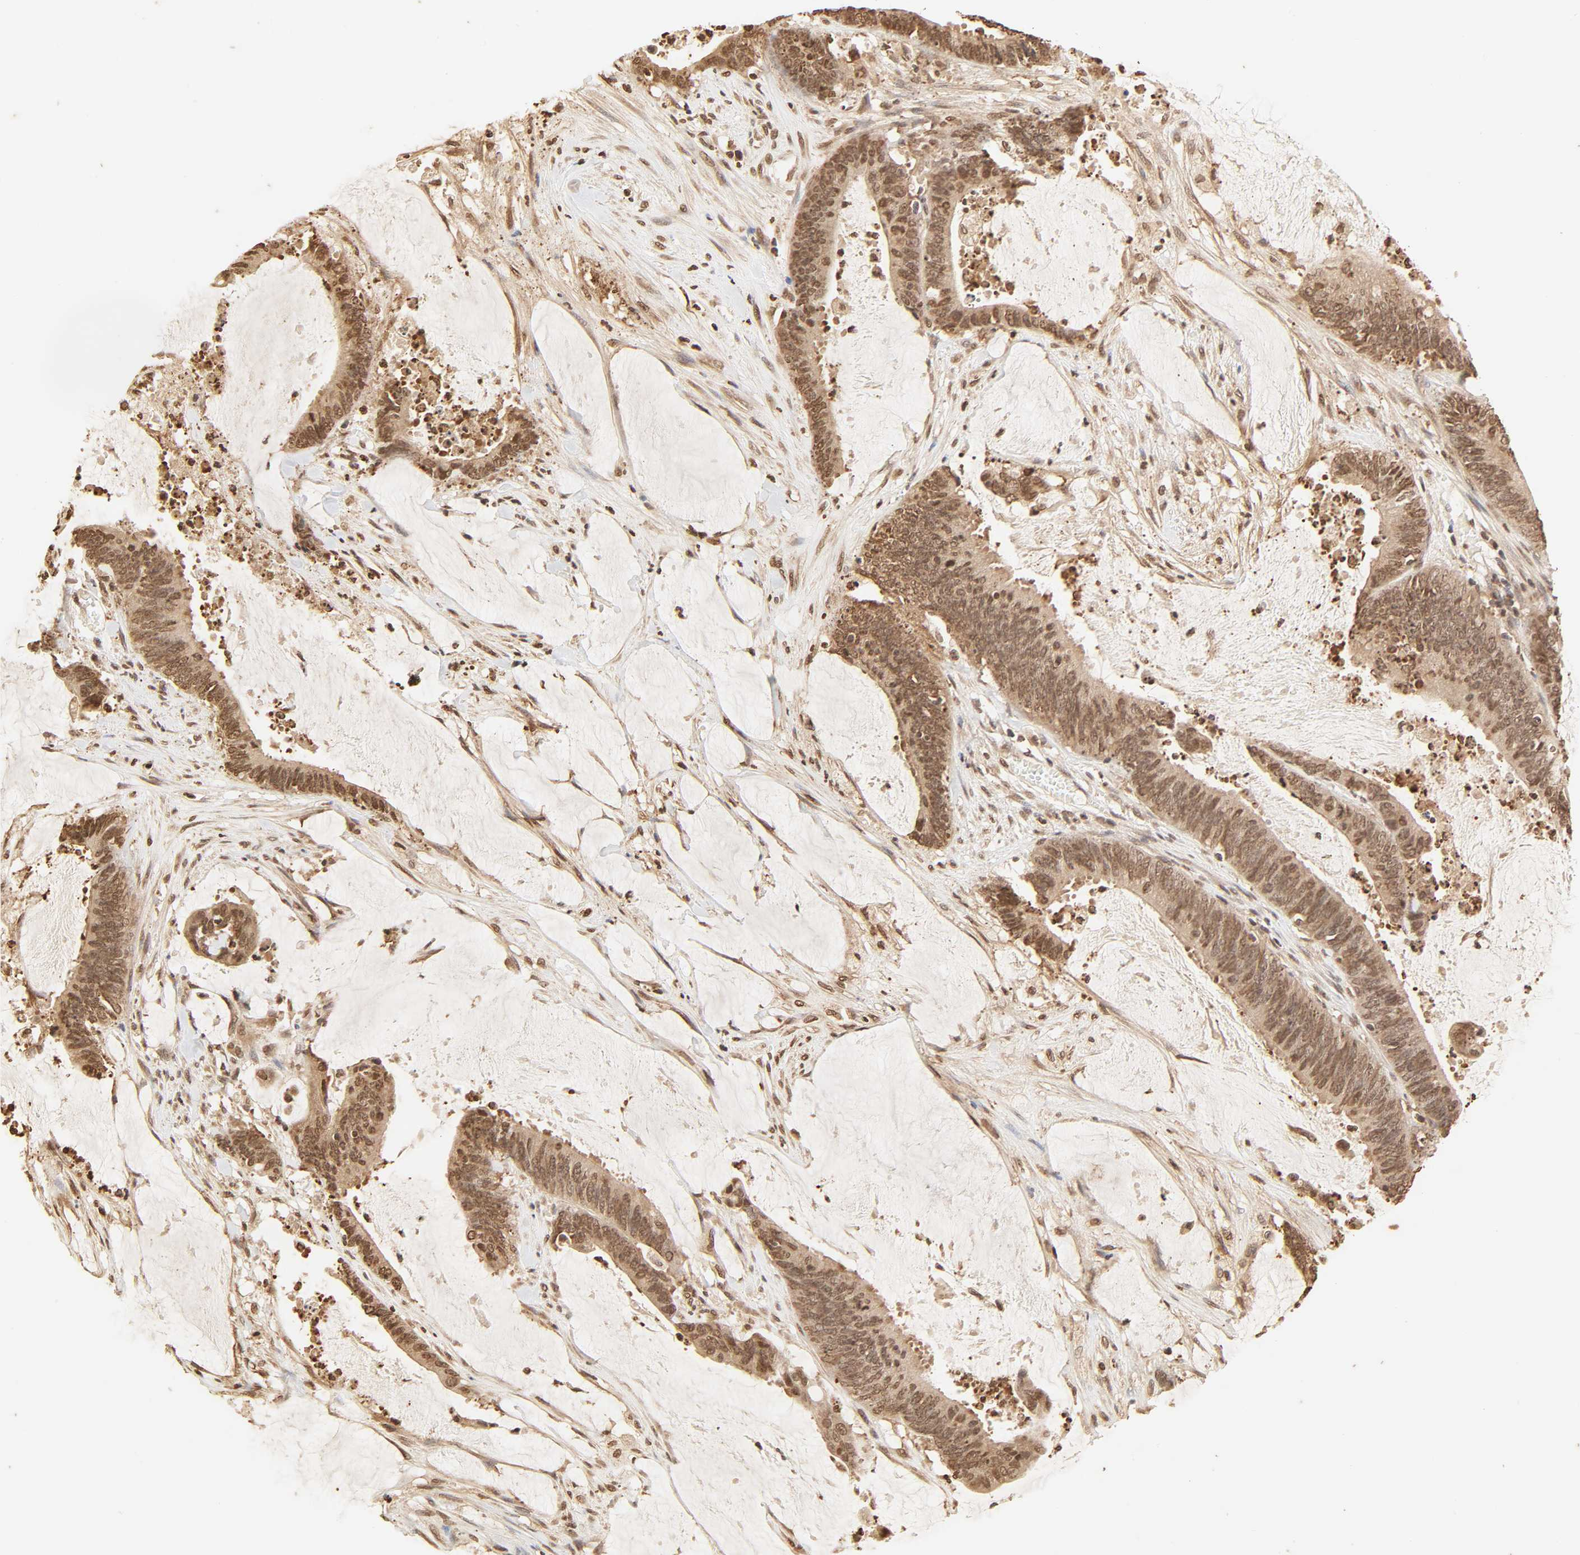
{"staining": {"intensity": "strong", "quantity": ">75%", "location": "cytoplasmic/membranous,nuclear"}, "tissue": "colorectal cancer", "cell_type": "Tumor cells", "image_type": "cancer", "snomed": [{"axis": "morphology", "description": "Adenocarcinoma, NOS"}, {"axis": "topography", "description": "Rectum"}], "caption": "Immunohistochemical staining of human colorectal cancer reveals high levels of strong cytoplasmic/membranous and nuclear protein positivity in approximately >75% of tumor cells. (IHC, brightfield microscopy, high magnification).", "gene": "TBL1X", "patient": {"sex": "female", "age": 66}}